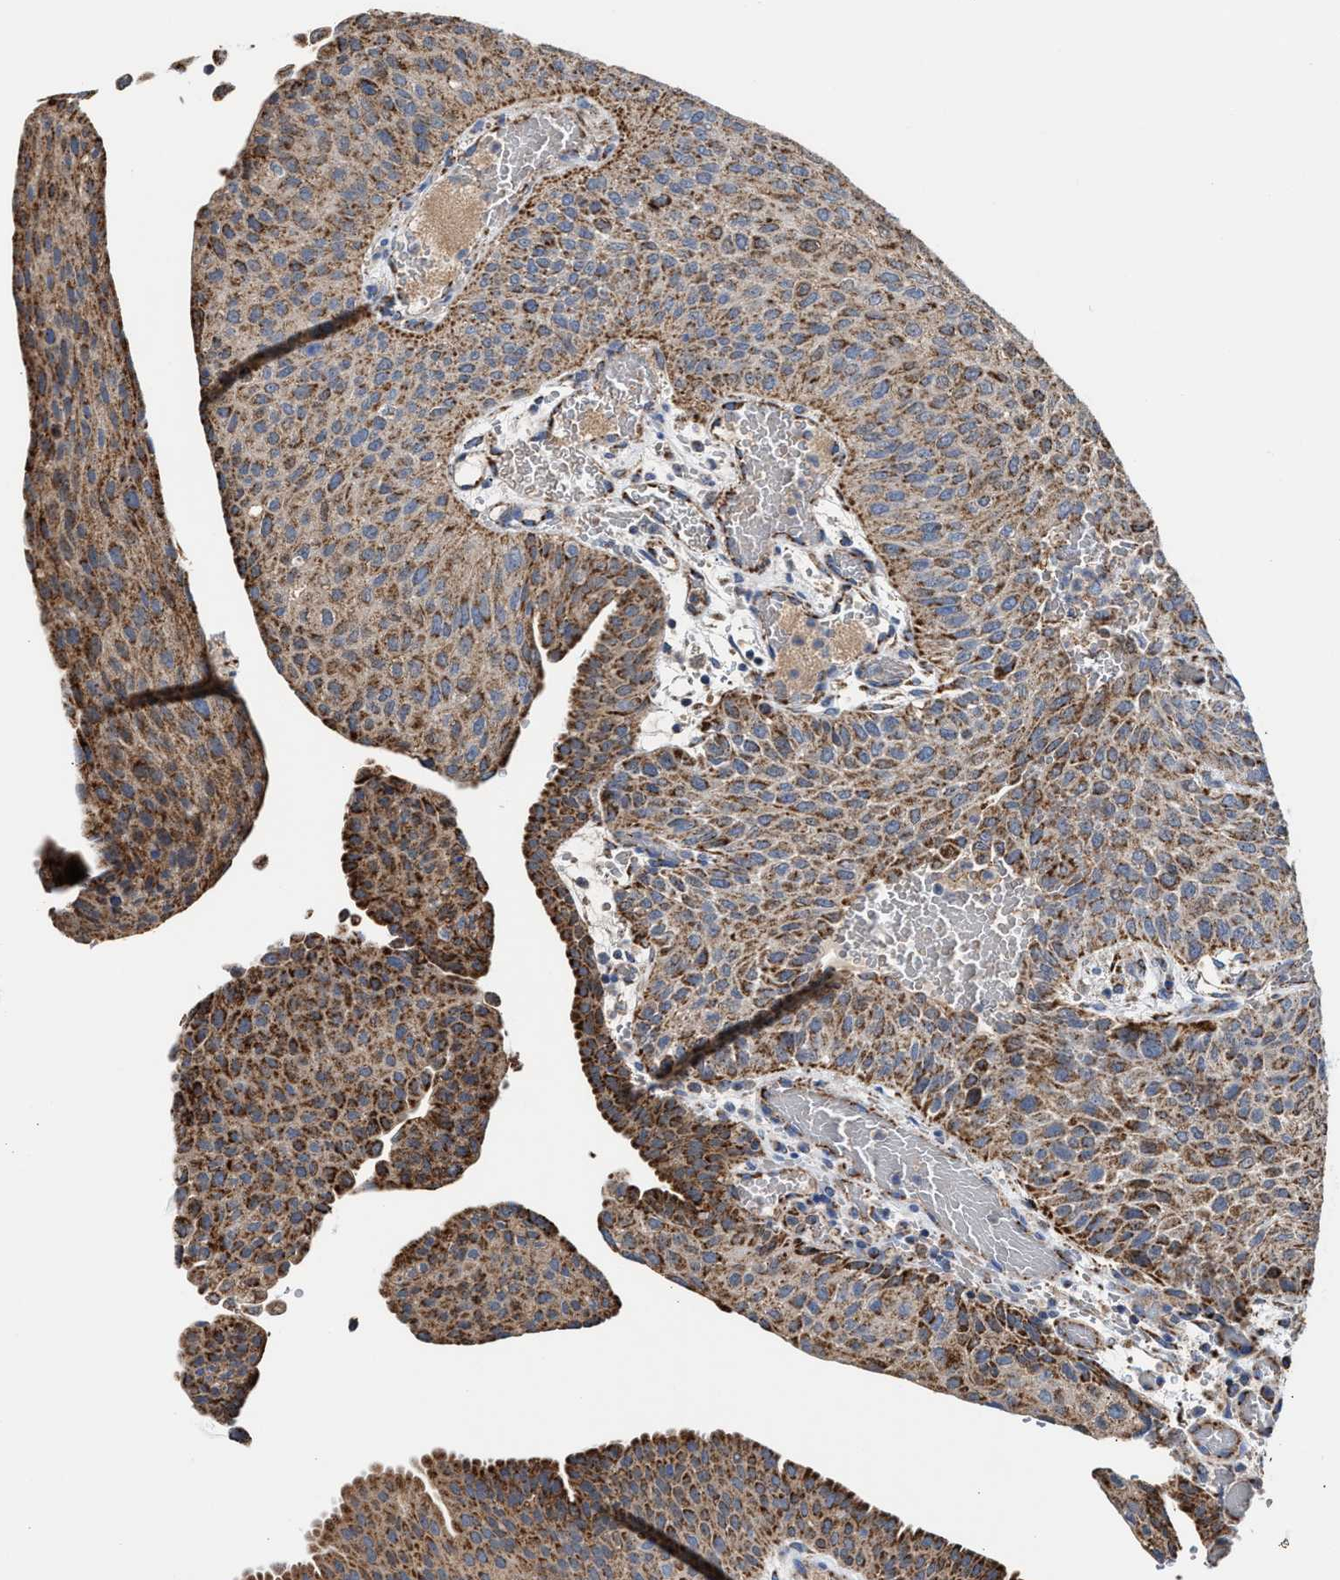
{"staining": {"intensity": "moderate", "quantity": ">75%", "location": "cytoplasmic/membranous"}, "tissue": "urothelial cancer", "cell_type": "Tumor cells", "image_type": "cancer", "snomed": [{"axis": "morphology", "description": "Urothelial carcinoma, Low grade"}, {"axis": "morphology", "description": "Urothelial carcinoma, High grade"}, {"axis": "topography", "description": "Urinary bladder"}], "caption": "Immunohistochemical staining of high-grade urothelial carcinoma shows medium levels of moderate cytoplasmic/membranous protein positivity in about >75% of tumor cells.", "gene": "MECR", "patient": {"sex": "male", "age": 35}}